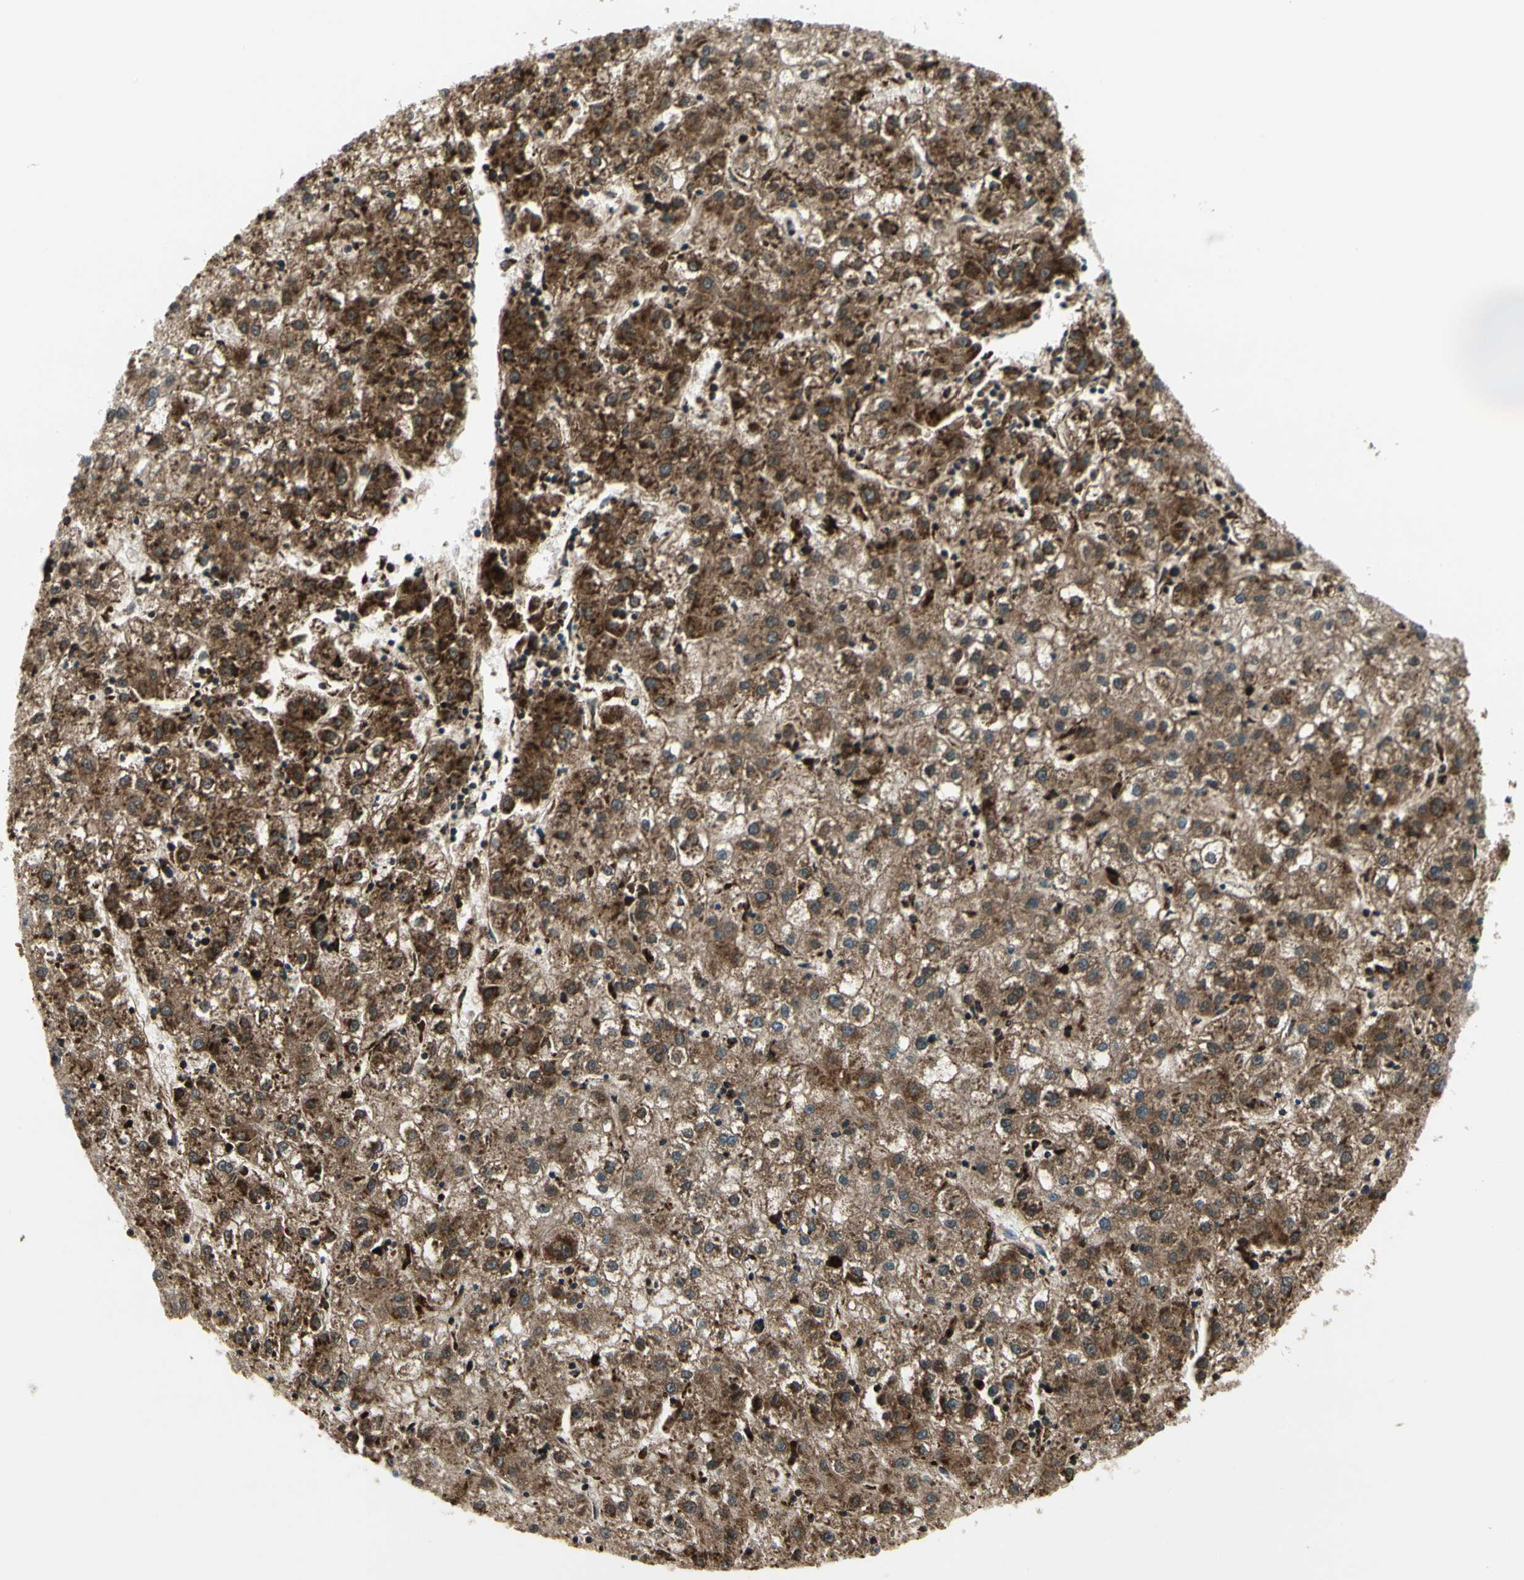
{"staining": {"intensity": "strong", "quantity": ">75%", "location": "cytoplasmic/membranous"}, "tissue": "liver cancer", "cell_type": "Tumor cells", "image_type": "cancer", "snomed": [{"axis": "morphology", "description": "Carcinoma, Hepatocellular, NOS"}, {"axis": "topography", "description": "Liver"}], "caption": "IHC of human liver hepatocellular carcinoma displays high levels of strong cytoplasmic/membranous staining in approximately >75% of tumor cells.", "gene": "ME2", "patient": {"sex": "male", "age": 72}}